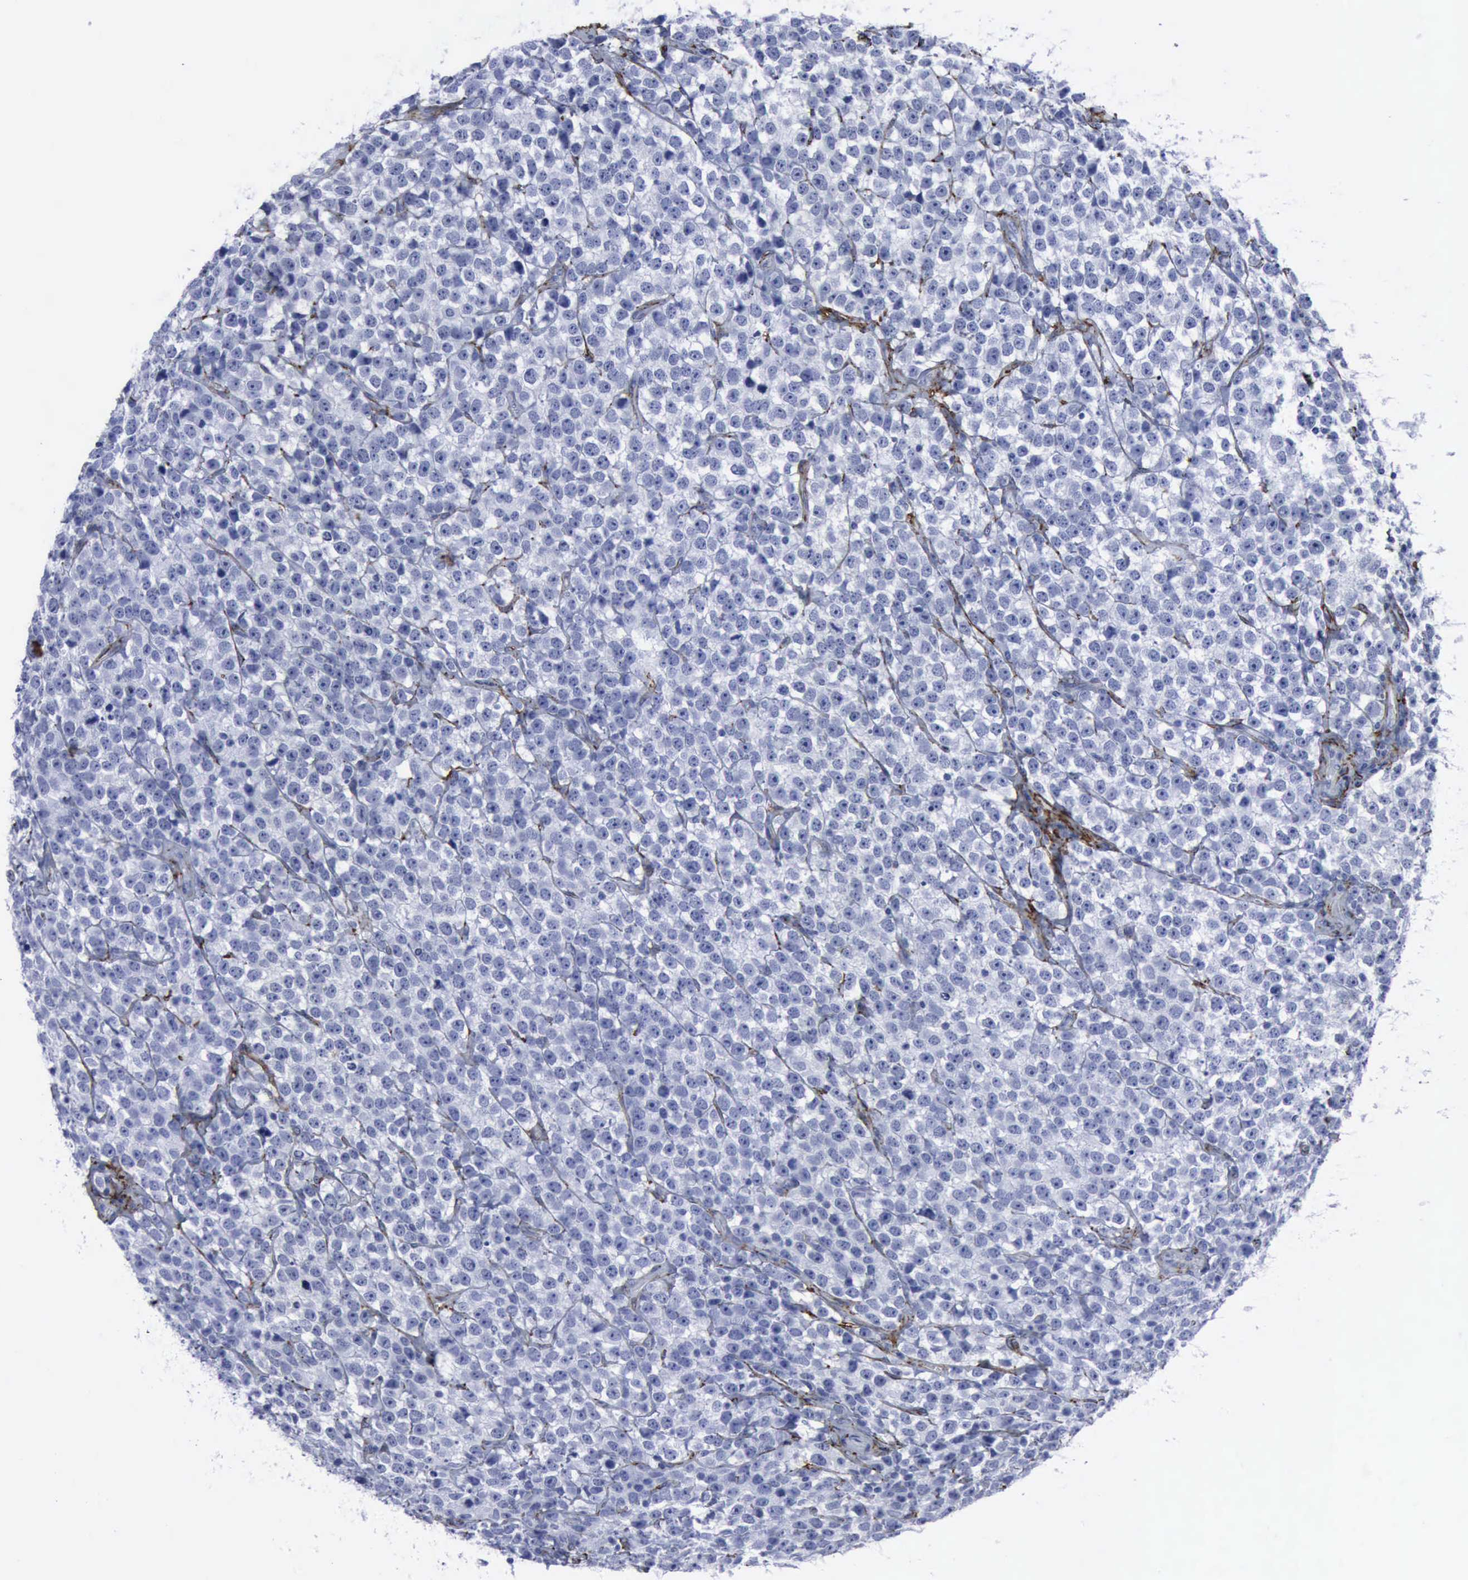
{"staining": {"intensity": "negative", "quantity": "none", "location": "none"}, "tissue": "testis cancer", "cell_type": "Tumor cells", "image_type": "cancer", "snomed": [{"axis": "morphology", "description": "Seminoma, NOS"}, {"axis": "topography", "description": "Testis"}], "caption": "DAB immunohistochemical staining of testis cancer (seminoma) reveals no significant positivity in tumor cells.", "gene": "NGFR", "patient": {"sex": "male", "age": 25}}